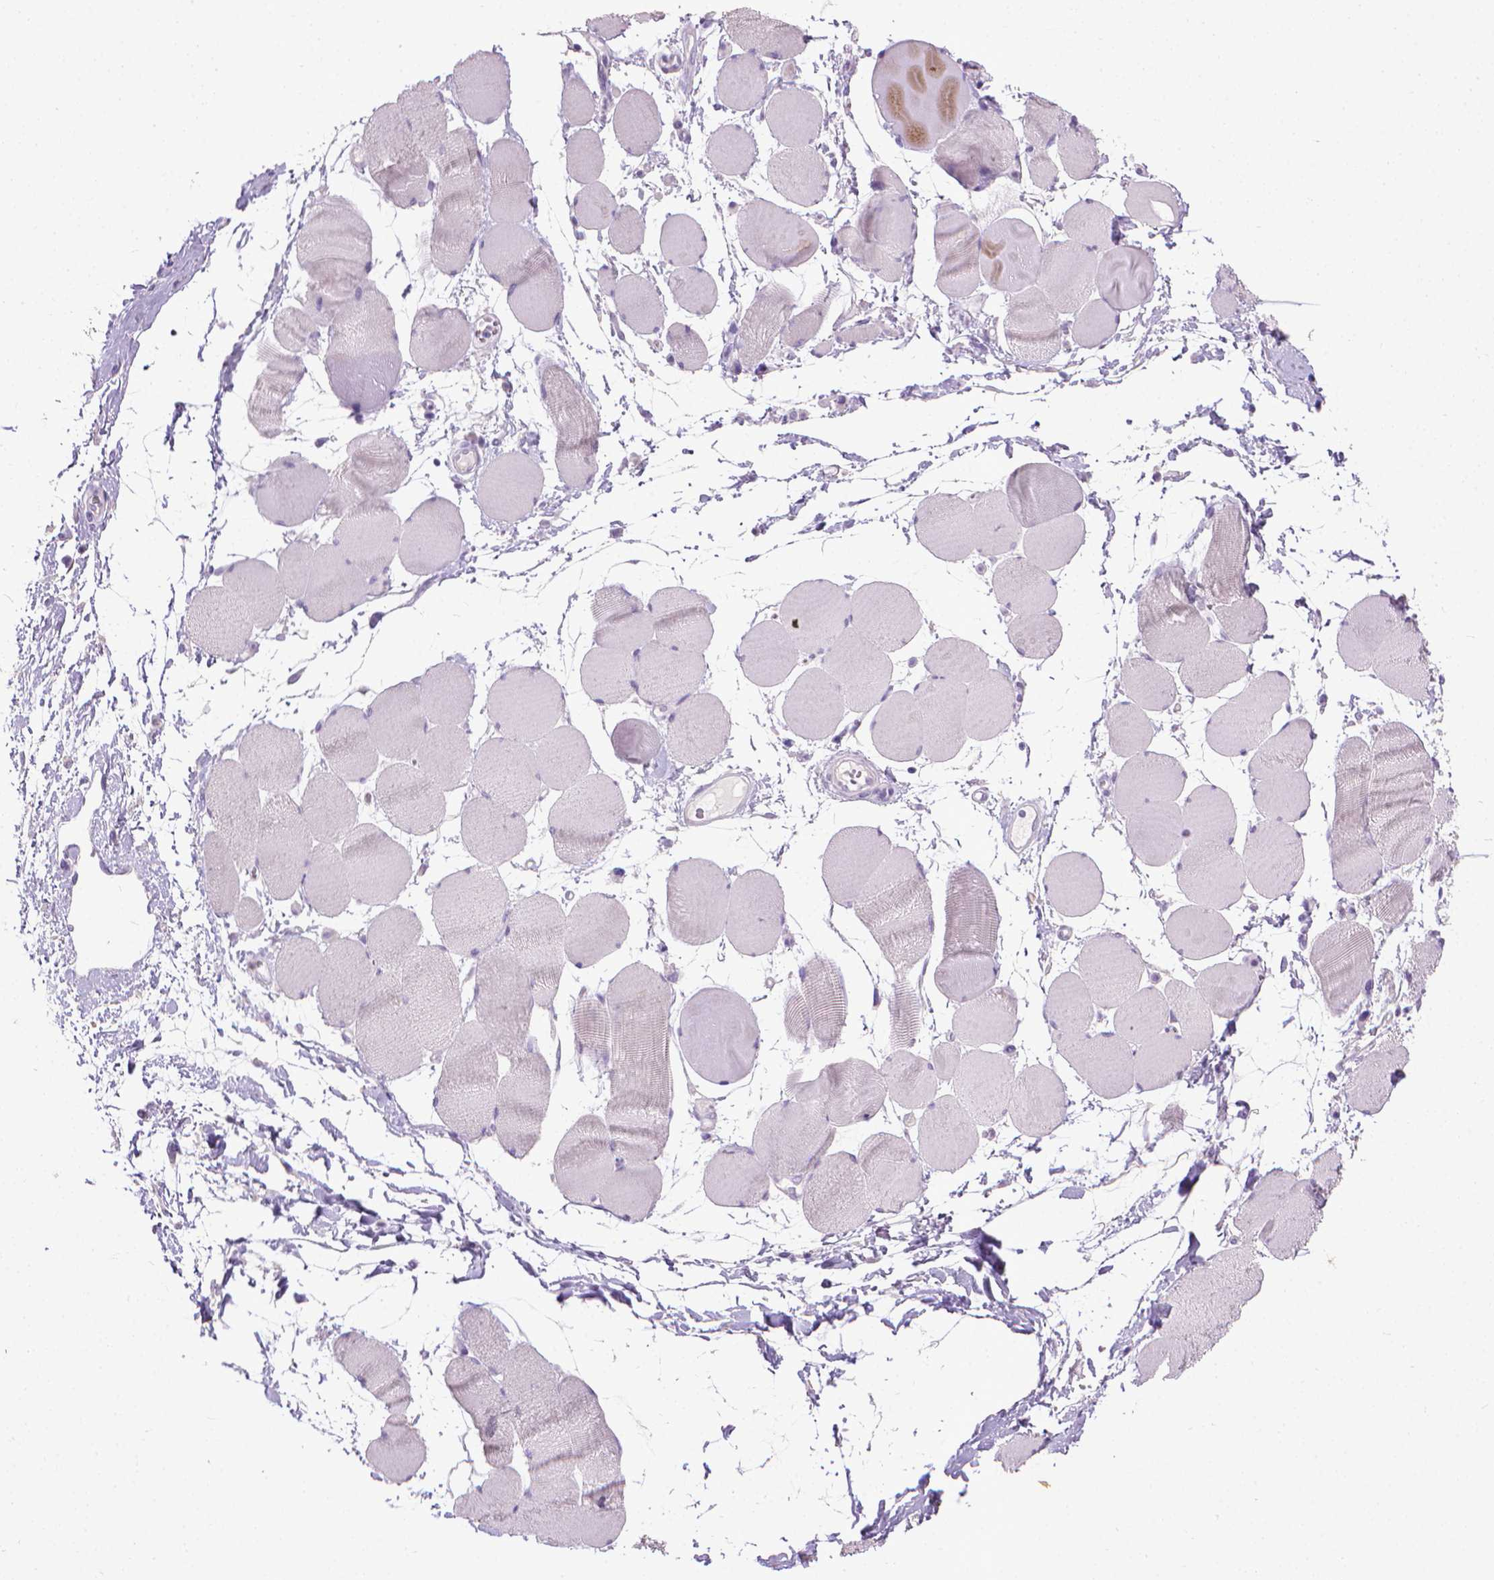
{"staining": {"intensity": "negative", "quantity": "none", "location": "none"}, "tissue": "skeletal muscle", "cell_type": "Myocytes", "image_type": "normal", "snomed": [{"axis": "morphology", "description": "Normal tissue, NOS"}, {"axis": "topography", "description": "Skeletal muscle"}], "caption": "Photomicrograph shows no protein positivity in myocytes of benign skeletal muscle. (DAB immunohistochemistry with hematoxylin counter stain).", "gene": "KRT5", "patient": {"sex": "female", "age": 75}}